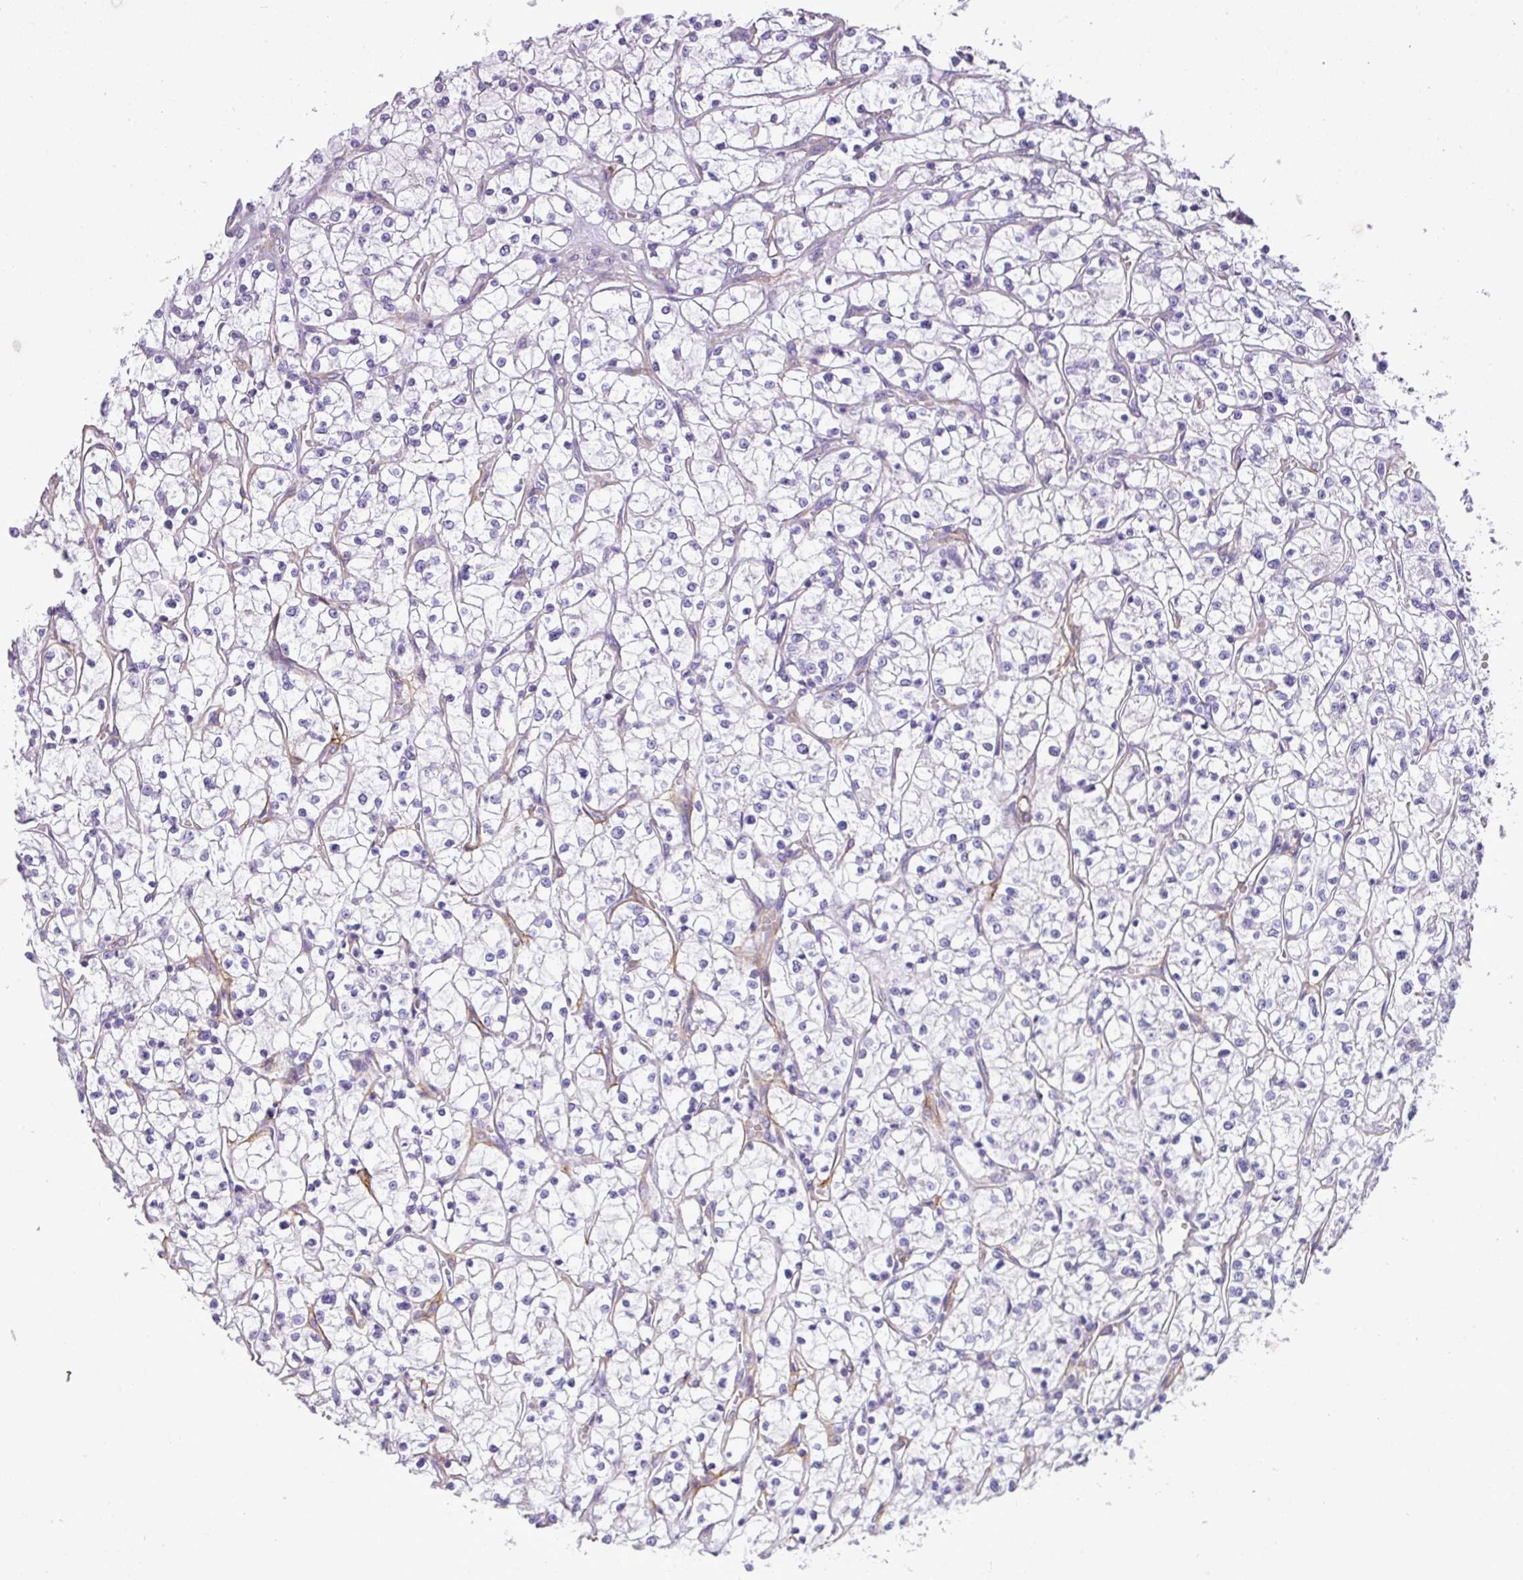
{"staining": {"intensity": "negative", "quantity": "none", "location": "none"}, "tissue": "renal cancer", "cell_type": "Tumor cells", "image_type": "cancer", "snomed": [{"axis": "morphology", "description": "Adenocarcinoma, NOS"}, {"axis": "topography", "description": "Kidney"}], "caption": "High magnification brightfield microscopy of adenocarcinoma (renal) stained with DAB (brown) and counterstained with hematoxylin (blue): tumor cells show no significant staining. (DAB IHC with hematoxylin counter stain).", "gene": "PARD6G", "patient": {"sex": "female", "age": 64}}